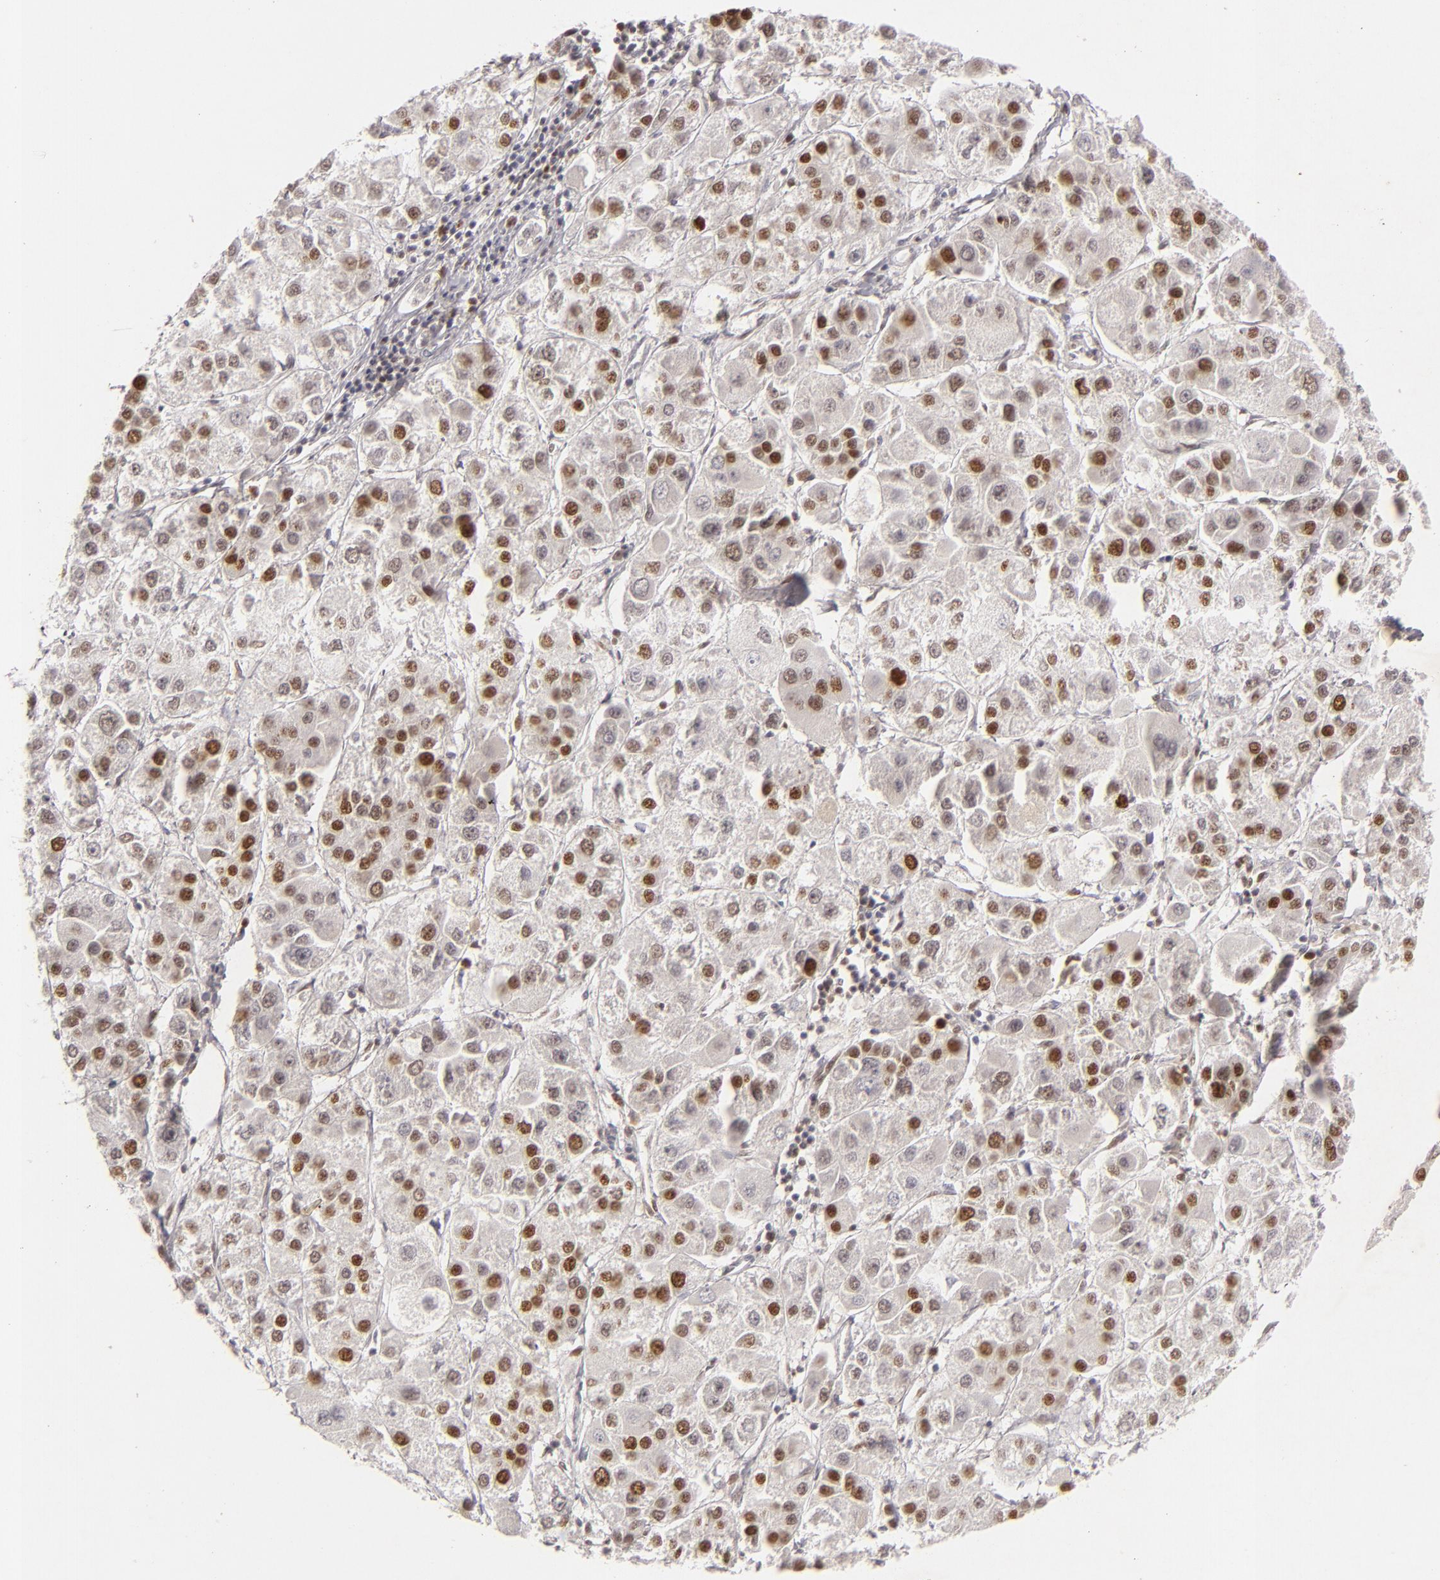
{"staining": {"intensity": "strong", "quantity": "25%-75%", "location": "nuclear"}, "tissue": "liver cancer", "cell_type": "Tumor cells", "image_type": "cancer", "snomed": [{"axis": "morphology", "description": "Carcinoma, Hepatocellular, NOS"}, {"axis": "topography", "description": "Liver"}], "caption": "This micrograph shows IHC staining of human hepatocellular carcinoma (liver), with high strong nuclear positivity in approximately 25%-75% of tumor cells.", "gene": "FEN1", "patient": {"sex": "female", "age": 85}}